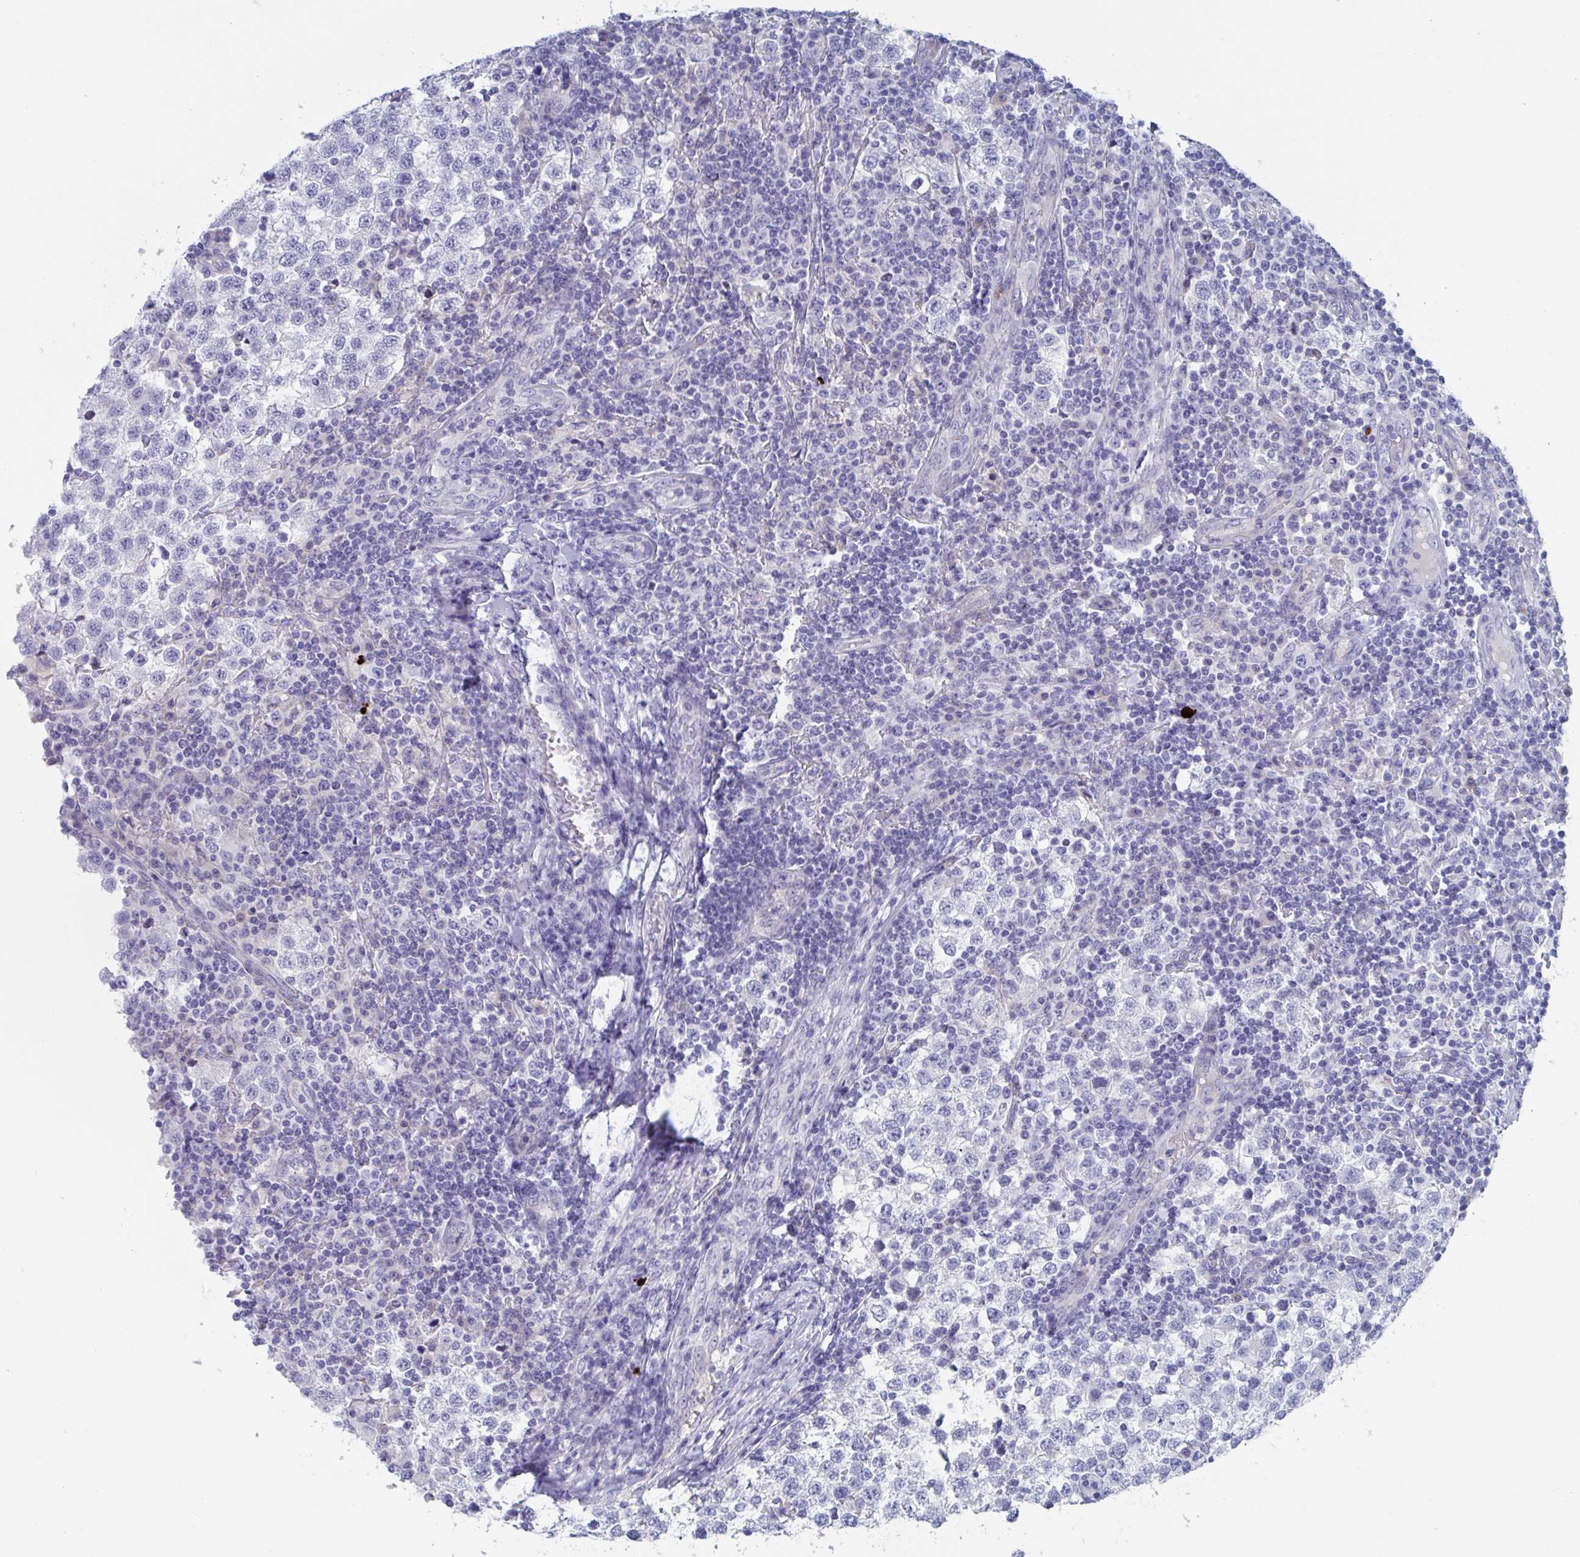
{"staining": {"intensity": "negative", "quantity": "none", "location": "none"}, "tissue": "testis cancer", "cell_type": "Tumor cells", "image_type": "cancer", "snomed": [{"axis": "morphology", "description": "Seminoma, NOS"}, {"axis": "topography", "description": "Testis"}], "caption": "High power microscopy image of an immunohistochemistry photomicrograph of testis cancer, revealing no significant positivity in tumor cells. (DAB immunohistochemistry (IHC) visualized using brightfield microscopy, high magnification).", "gene": "DPEP3", "patient": {"sex": "male", "age": 34}}